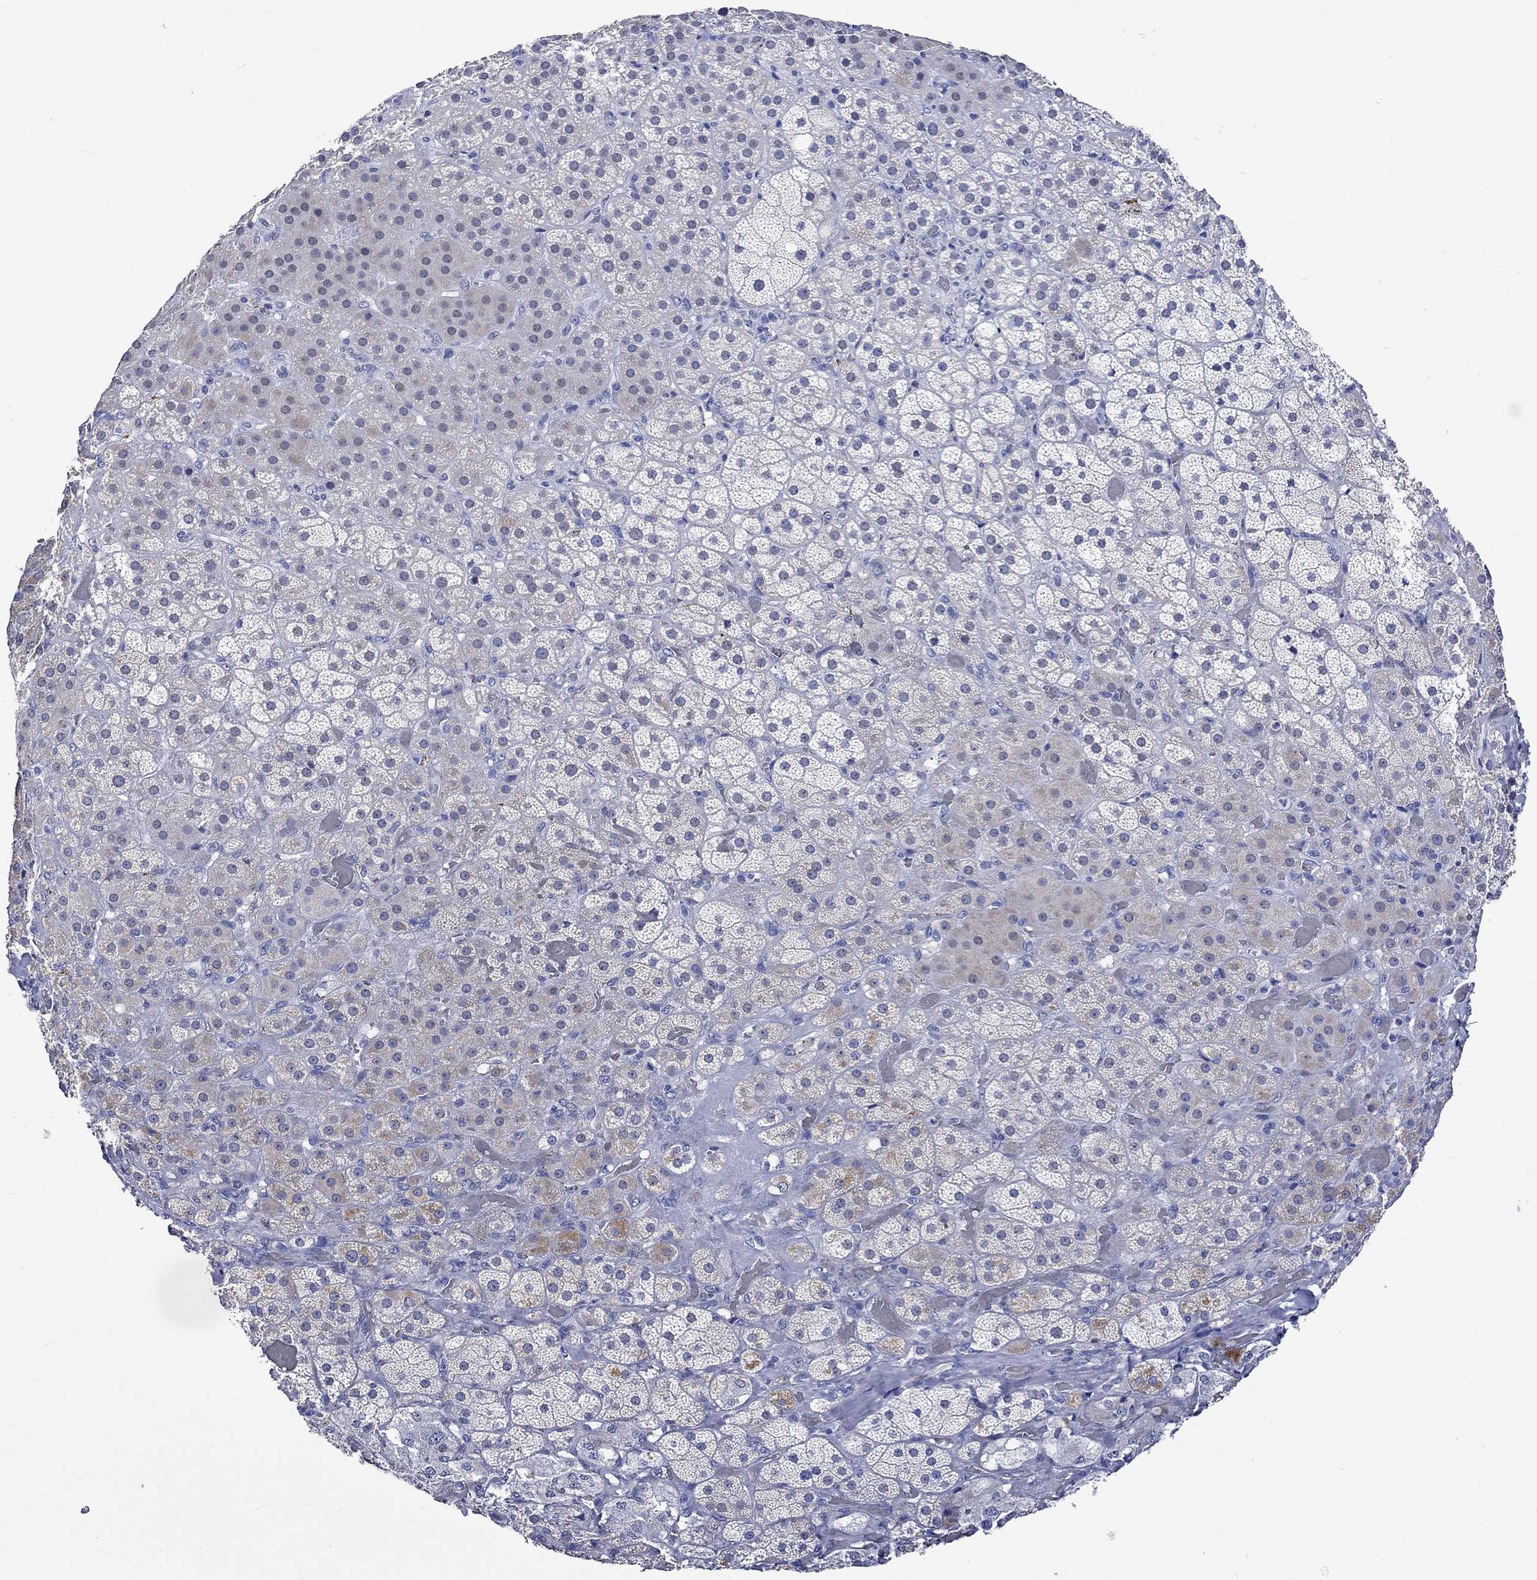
{"staining": {"intensity": "moderate", "quantity": "<25%", "location": "cytoplasmic/membranous"}, "tissue": "adrenal gland", "cell_type": "Glandular cells", "image_type": "normal", "snomed": [{"axis": "morphology", "description": "Normal tissue, NOS"}, {"axis": "topography", "description": "Adrenal gland"}], "caption": "High-power microscopy captured an immunohistochemistry (IHC) micrograph of unremarkable adrenal gland, revealing moderate cytoplasmic/membranous expression in approximately <25% of glandular cells.", "gene": "KLHL35", "patient": {"sex": "male", "age": 57}}